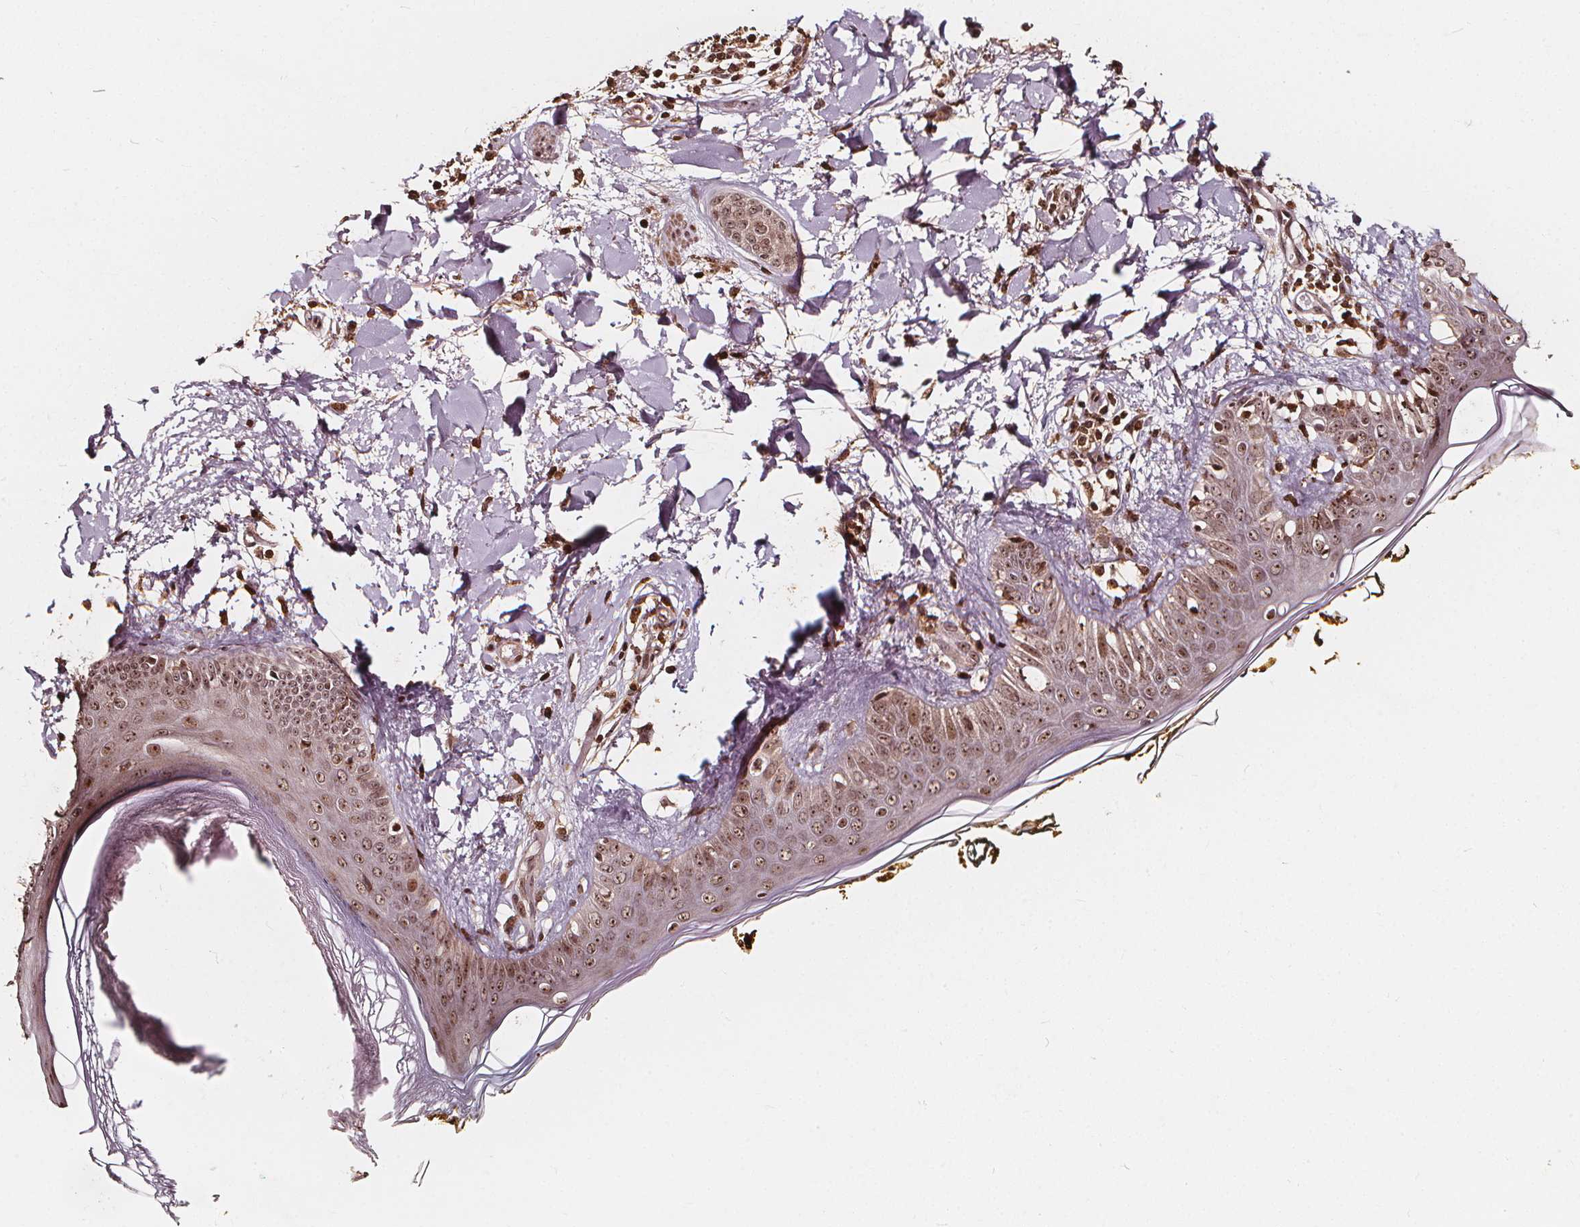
{"staining": {"intensity": "strong", "quantity": ">75%", "location": "nuclear"}, "tissue": "skin", "cell_type": "Fibroblasts", "image_type": "normal", "snomed": [{"axis": "morphology", "description": "Normal tissue, NOS"}, {"axis": "topography", "description": "Skin"}], "caption": "Immunohistochemical staining of unremarkable skin displays >75% levels of strong nuclear protein staining in about >75% of fibroblasts. Nuclei are stained in blue.", "gene": "EXOSC9", "patient": {"sex": "female", "age": 34}}